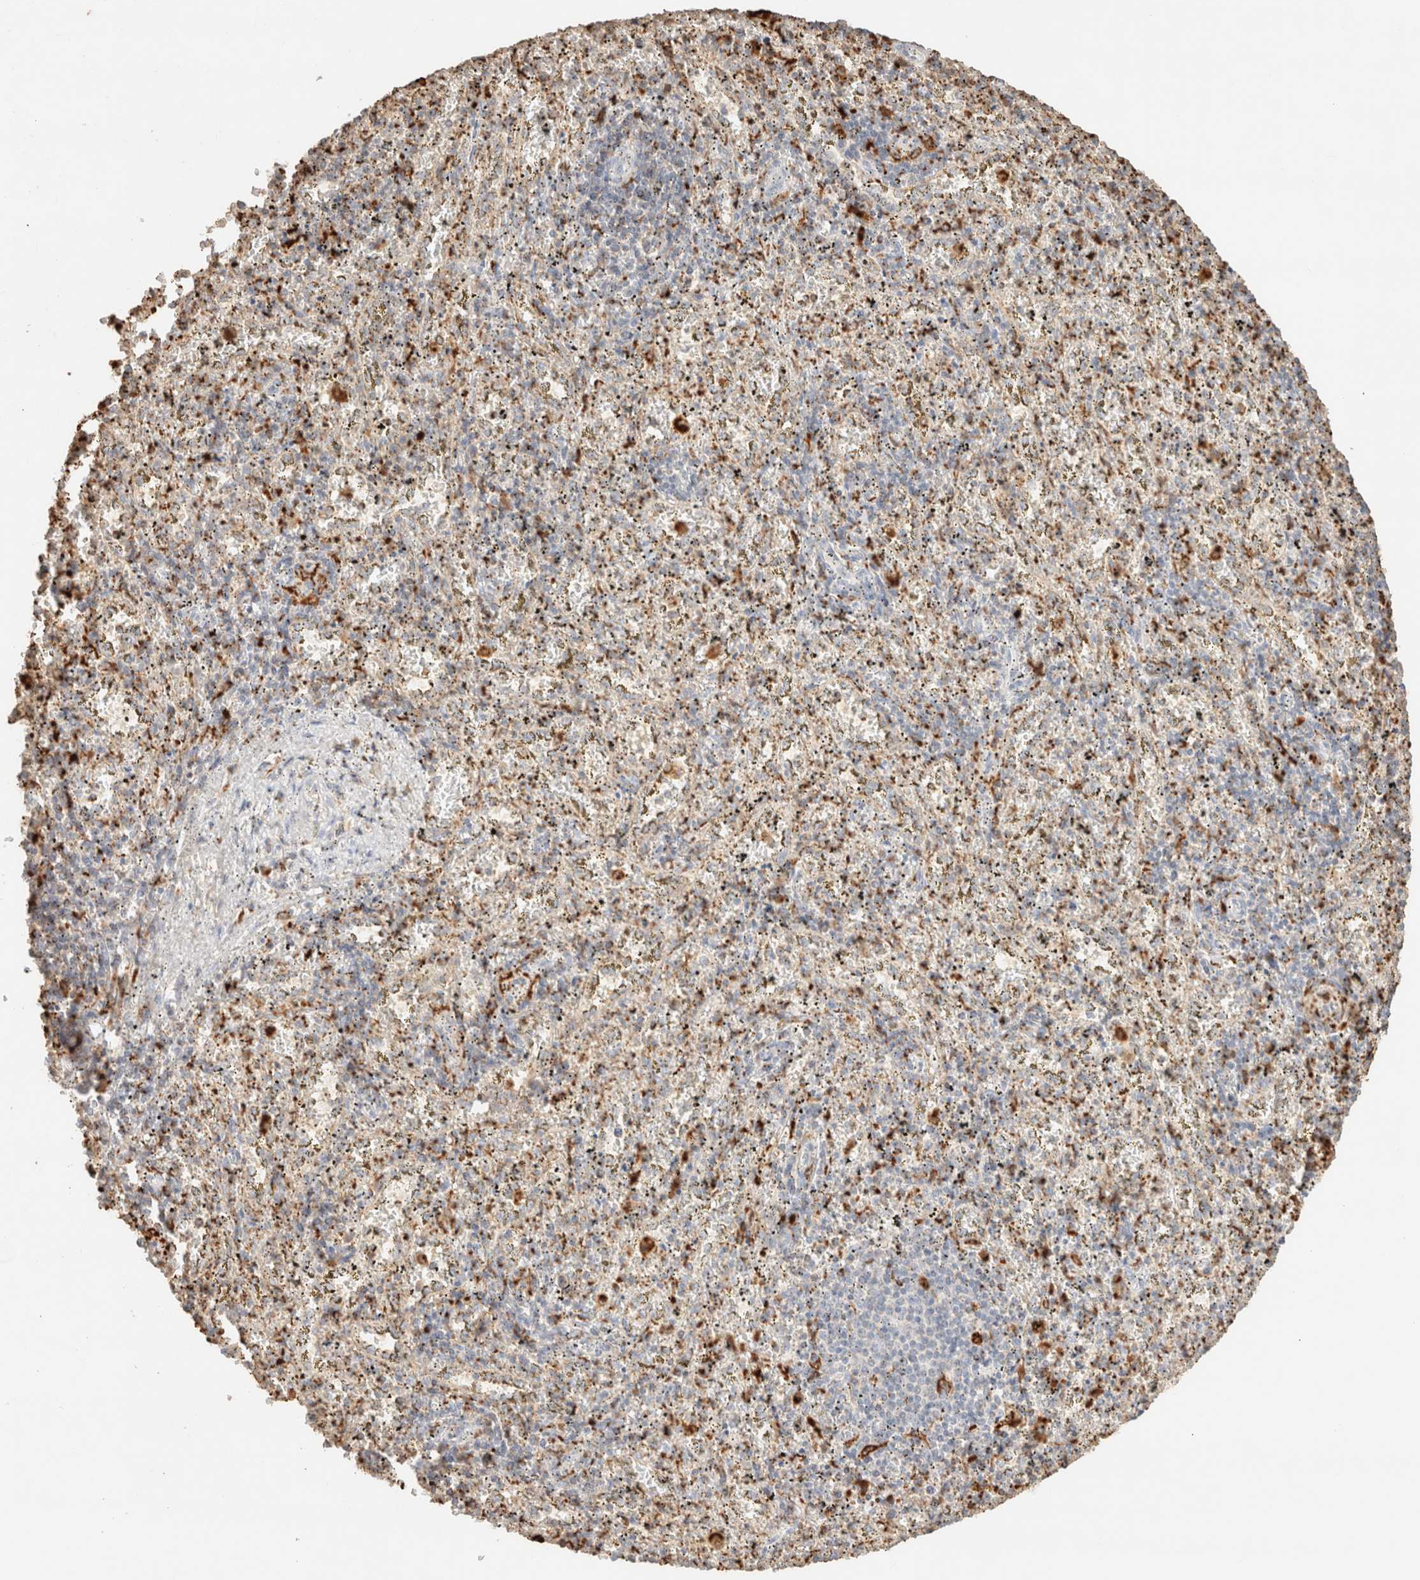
{"staining": {"intensity": "strong", "quantity": "<25%", "location": "cytoplasmic/membranous"}, "tissue": "spleen", "cell_type": "Cells in red pulp", "image_type": "normal", "snomed": [{"axis": "morphology", "description": "Normal tissue, NOS"}, {"axis": "topography", "description": "Spleen"}], "caption": "This is a micrograph of immunohistochemistry staining of benign spleen, which shows strong positivity in the cytoplasmic/membranous of cells in red pulp.", "gene": "CTSC", "patient": {"sex": "male", "age": 11}}